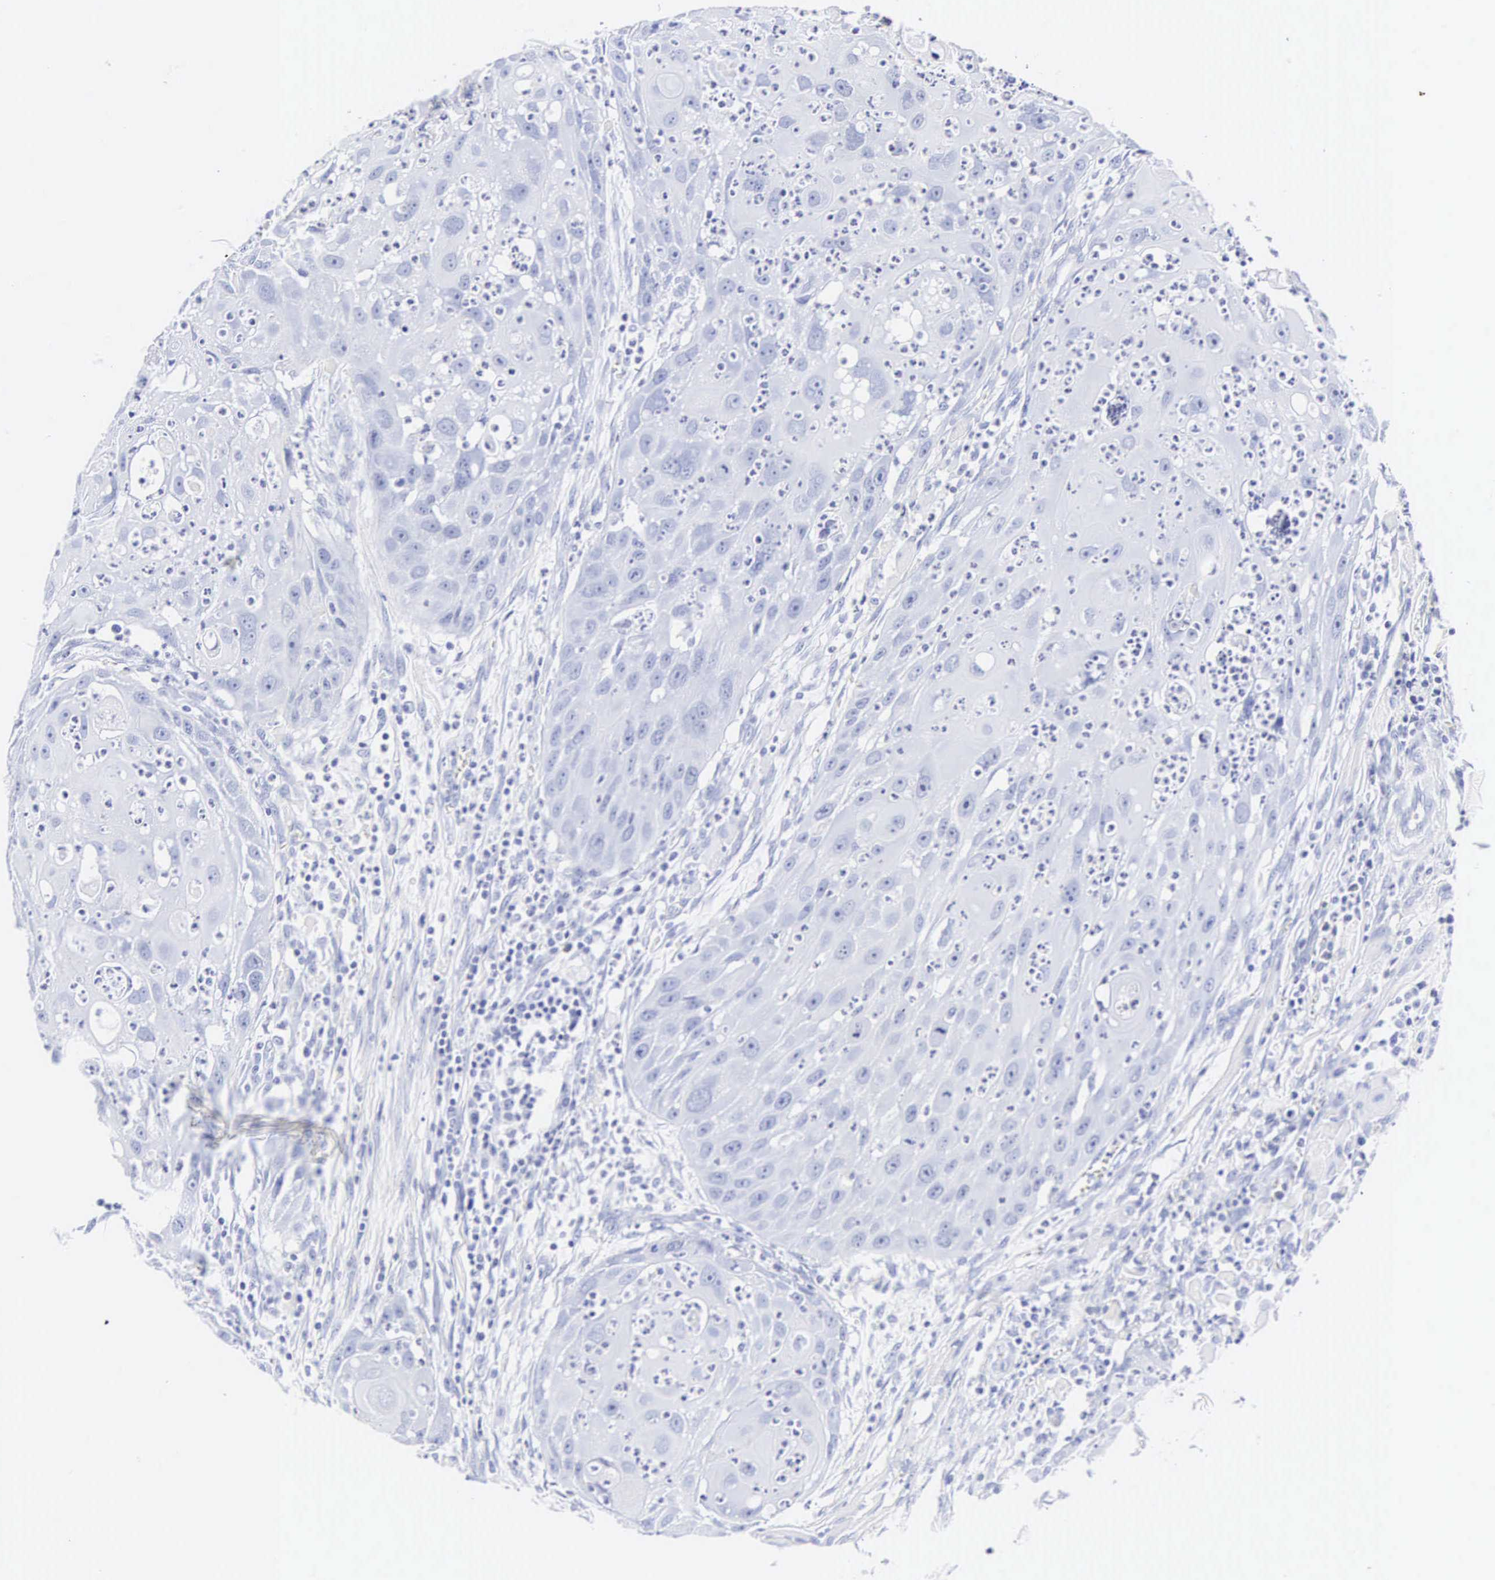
{"staining": {"intensity": "negative", "quantity": "none", "location": "none"}, "tissue": "head and neck cancer", "cell_type": "Tumor cells", "image_type": "cancer", "snomed": [{"axis": "morphology", "description": "Squamous cell carcinoma, NOS"}, {"axis": "topography", "description": "Head-Neck"}], "caption": "Protein analysis of head and neck cancer (squamous cell carcinoma) reveals no significant positivity in tumor cells.", "gene": "INS", "patient": {"sex": "male", "age": 64}}